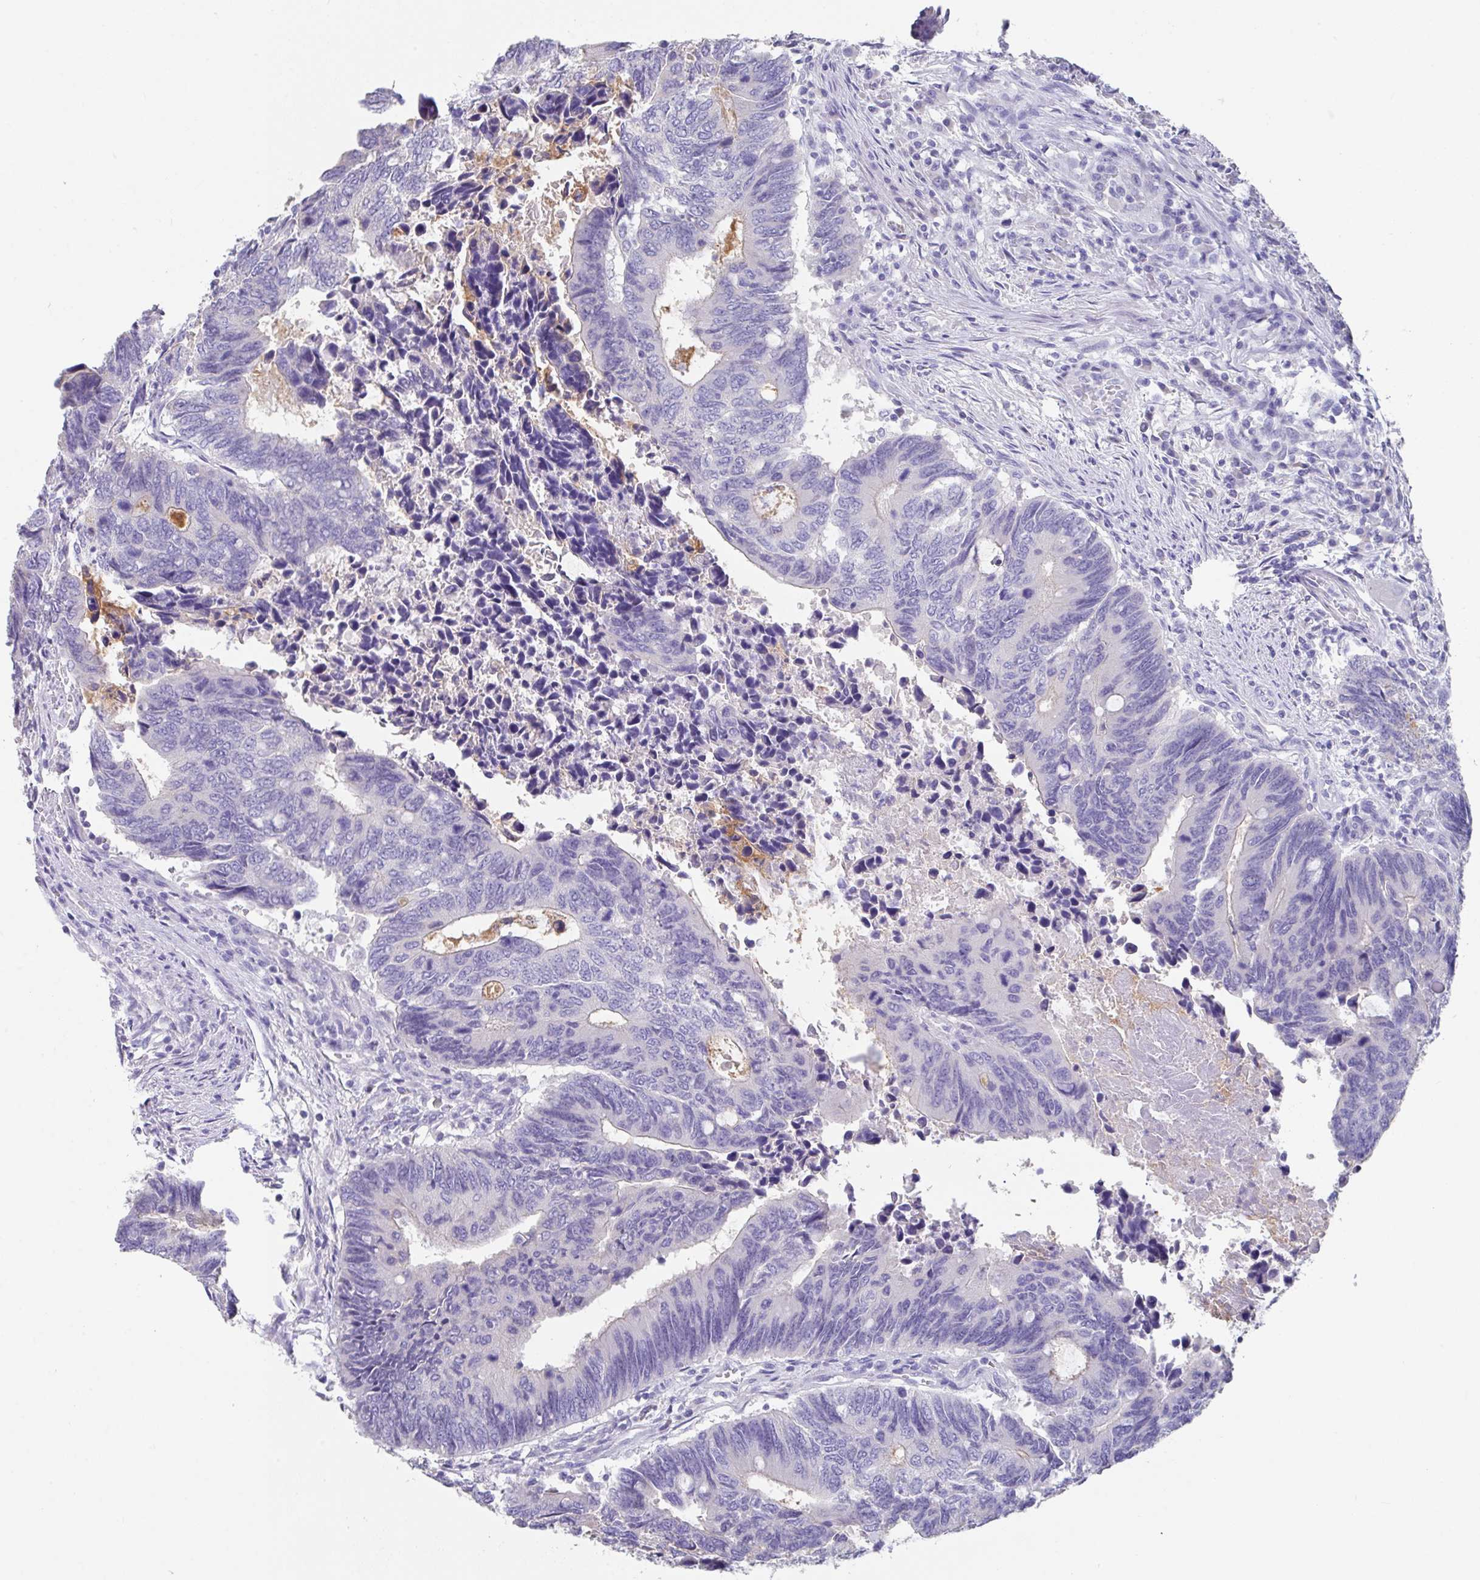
{"staining": {"intensity": "negative", "quantity": "none", "location": "none"}, "tissue": "colorectal cancer", "cell_type": "Tumor cells", "image_type": "cancer", "snomed": [{"axis": "morphology", "description": "Adenocarcinoma, NOS"}, {"axis": "topography", "description": "Colon"}], "caption": "This is a image of immunohistochemistry staining of colorectal cancer, which shows no positivity in tumor cells.", "gene": "SLC44A4", "patient": {"sex": "male", "age": 87}}